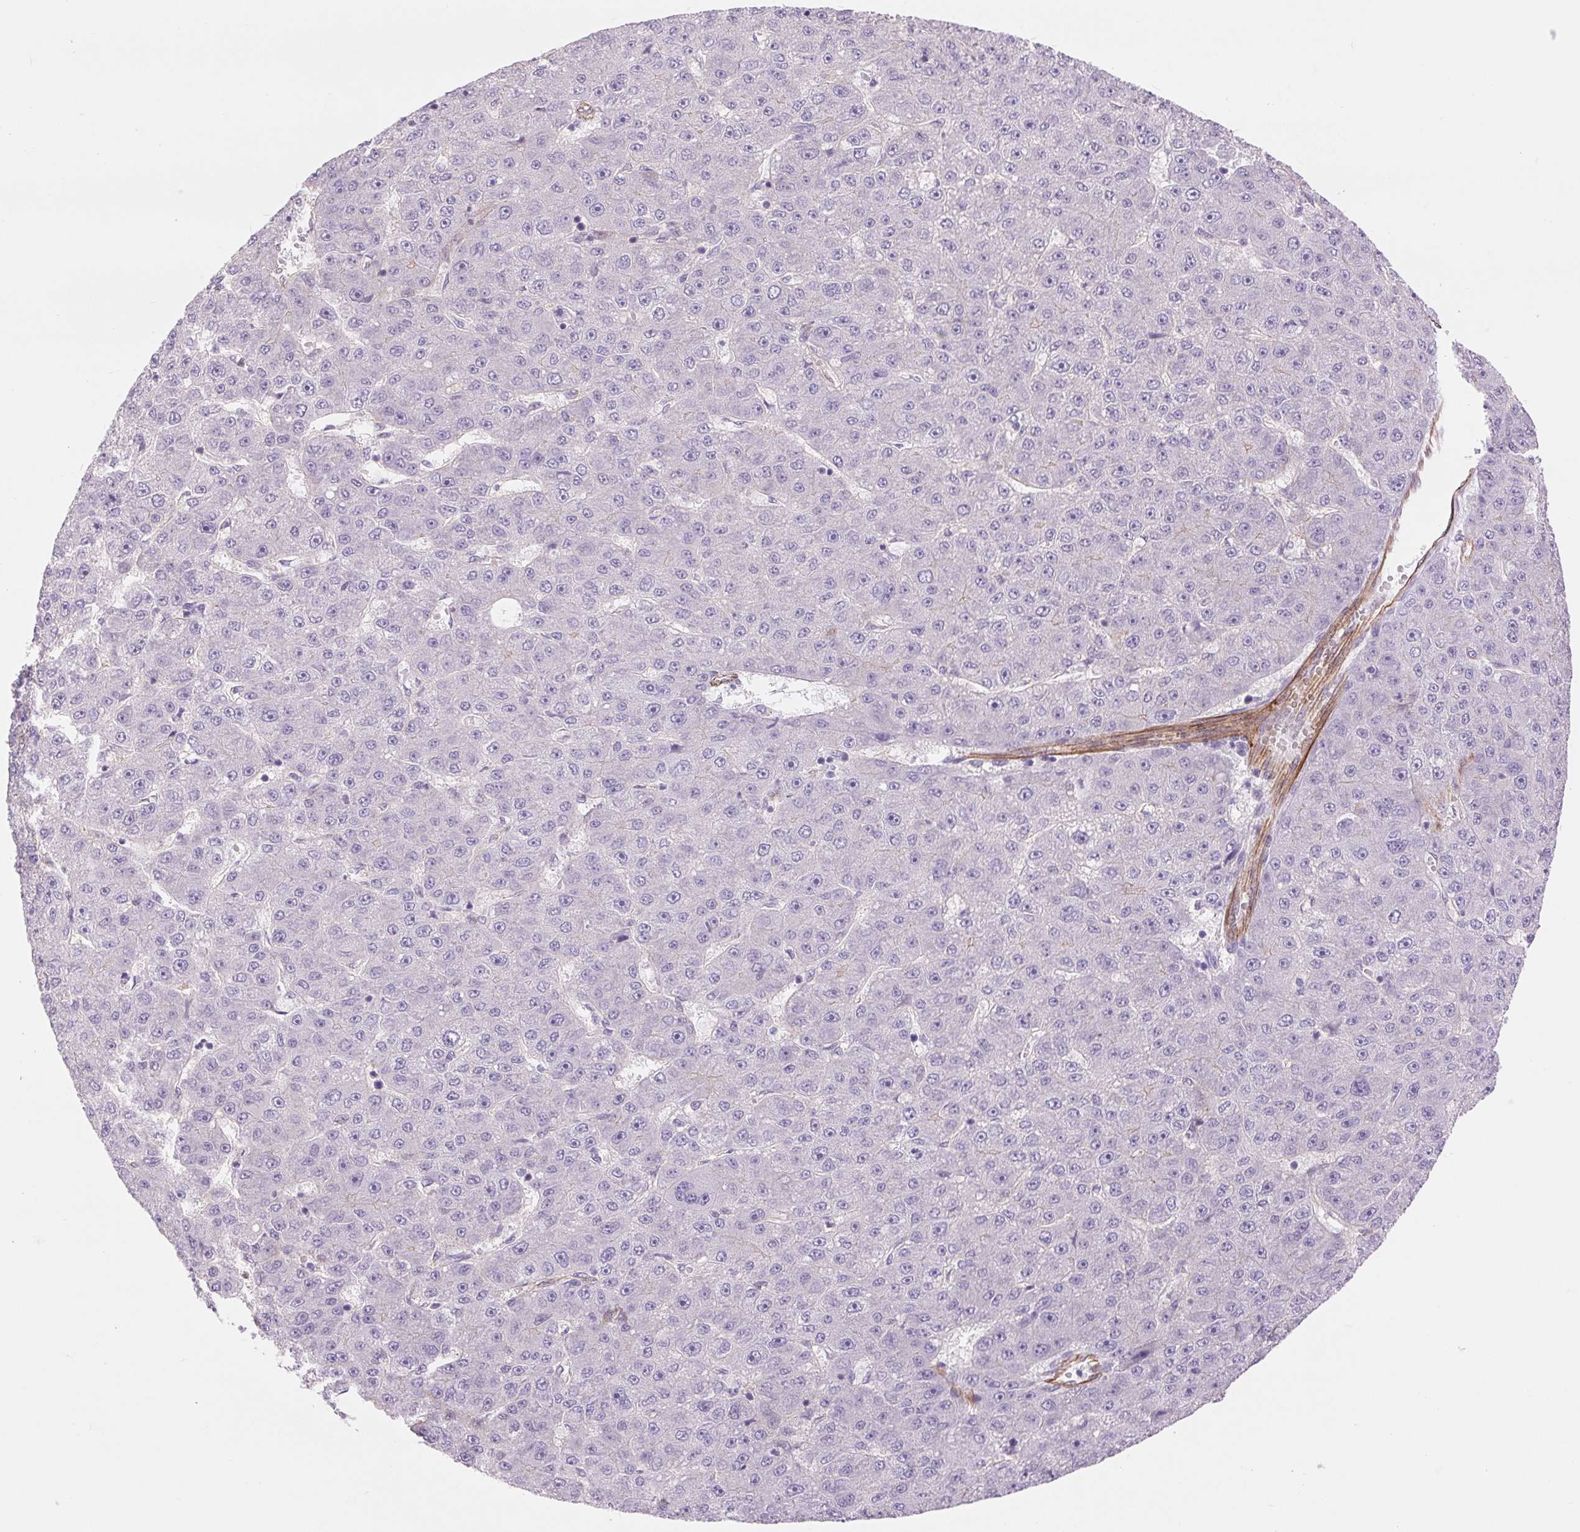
{"staining": {"intensity": "negative", "quantity": "none", "location": "none"}, "tissue": "liver cancer", "cell_type": "Tumor cells", "image_type": "cancer", "snomed": [{"axis": "morphology", "description": "Carcinoma, Hepatocellular, NOS"}, {"axis": "topography", "description": "Liver"}], "caption": "This is a histopathology image of IHC staining of liver cancer (hepatocellular carcinoma), which shows no staining in tumor cells.", "gene": "DIXDC1", "patient": {"sex": "male", "age": 67}}